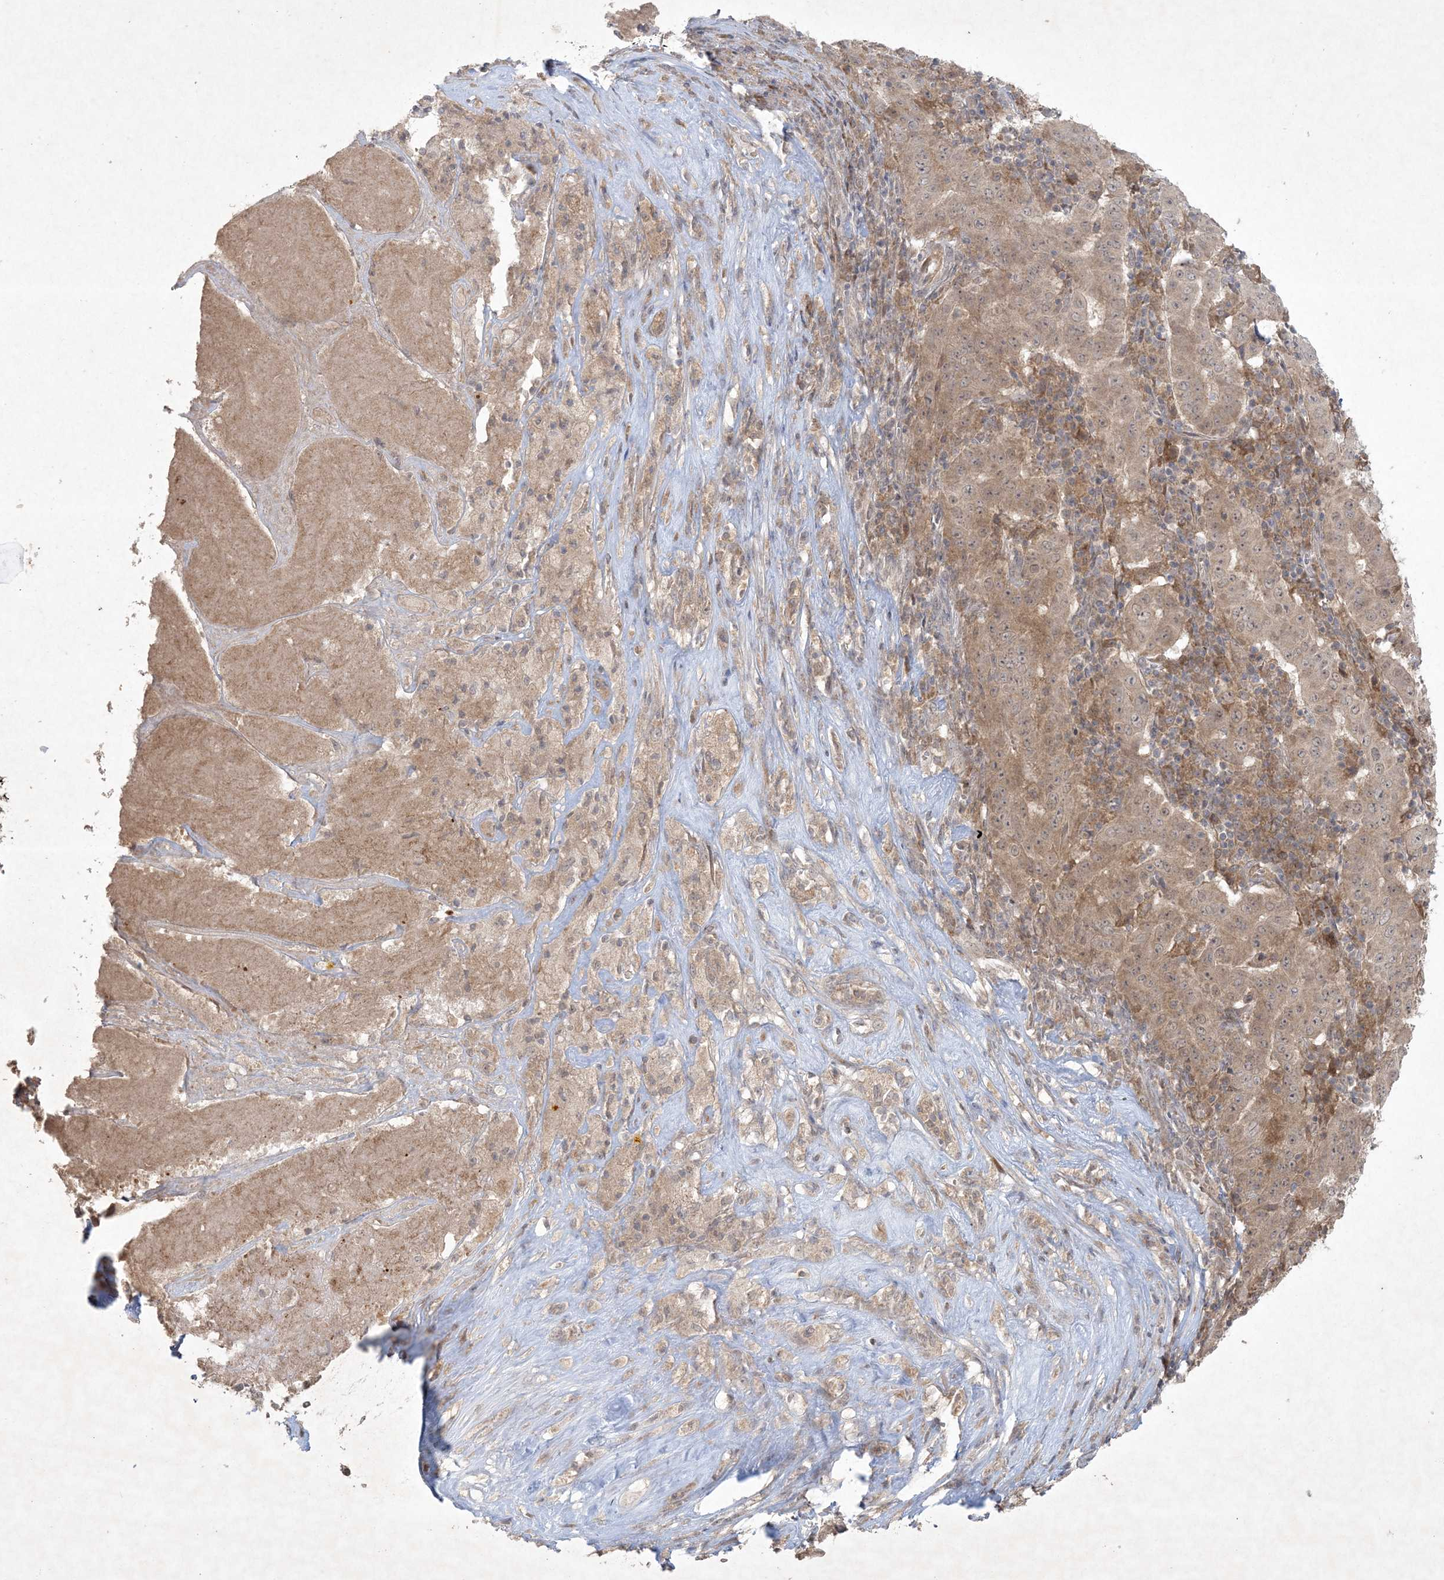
{"staining": {"intensity": "moderate", "quantity": ">75%", "location": "cytoplasmic/membranous,nuclear"}, "tissue": "pancreatic cancer", "cell_type": "Tumor cells", "image_type": "cancer", "snomed": [{"axis": "morphology", "description": "Adenocarcinoma, NOS"}, {"axis": "topography", "description": "Pancreas"}], "caption": "Protein analysis of pancreatic adenocarcinoma tissue demonstrates moderate cytoplasmic/membranous and nuclear expression in about >75% of tumor cells. The staining is performed using DAB (3,3'-diaminobenzidine) brown chromogen to label protein expression. The nuclei are counter-stained blue using hematoxylin.", "gene": "NRBP2", "patient": {"sex": "male", "age": 63}}